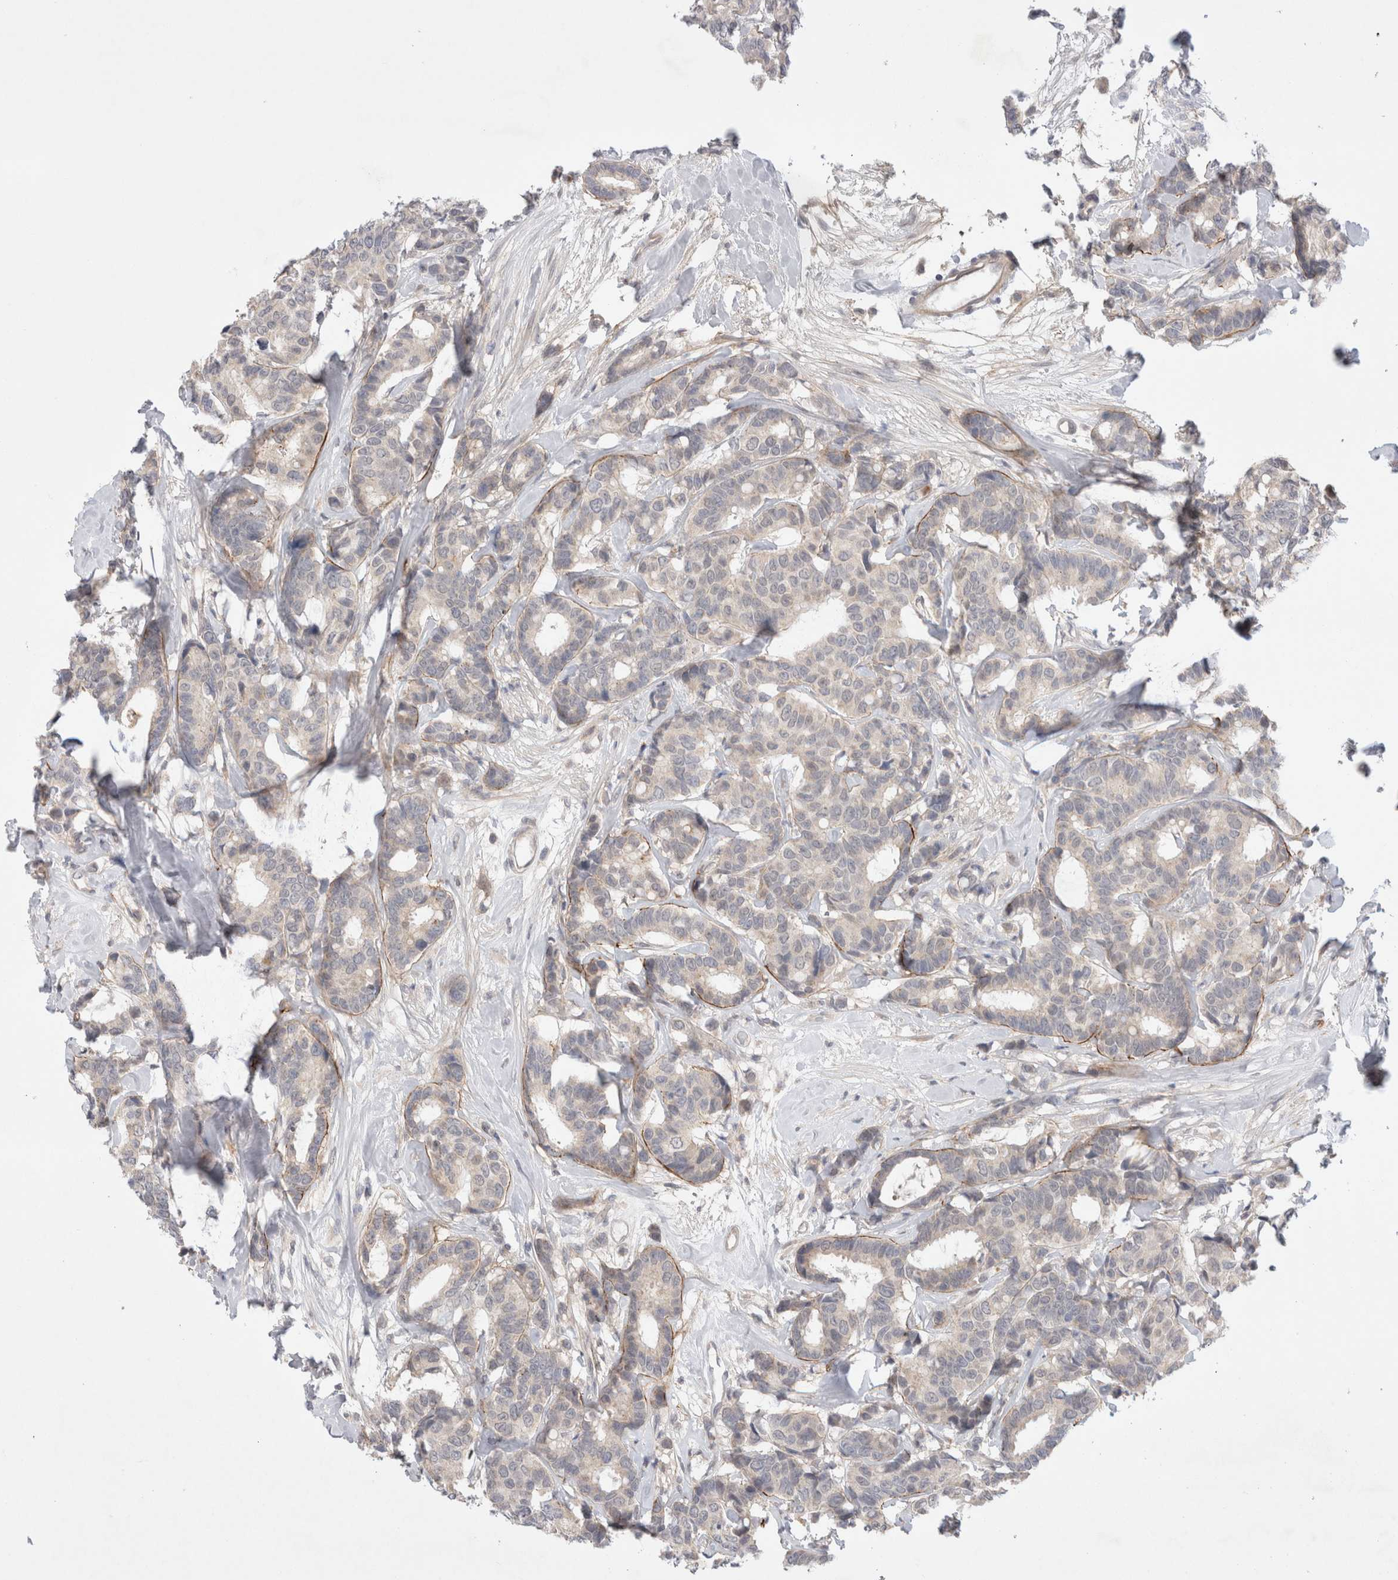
{"staining": {"intensity": "negative", "quantity": "none", "location": "none"}, "tissue": "breast cancer", "cell_type": "Tumor cells", "image_type": "cancer", "snomed": [{"axis": "morphology", "description": "Duct carcinoma"}, {"axis": "topography", "description": "Breast"}], "caption": "Tumor cells are negative for brown protein staining in breast cancer (infiltrating ductal carcinoma).", "gene": "GSDMB", "patient": {"sex": "female", "age": 87}}